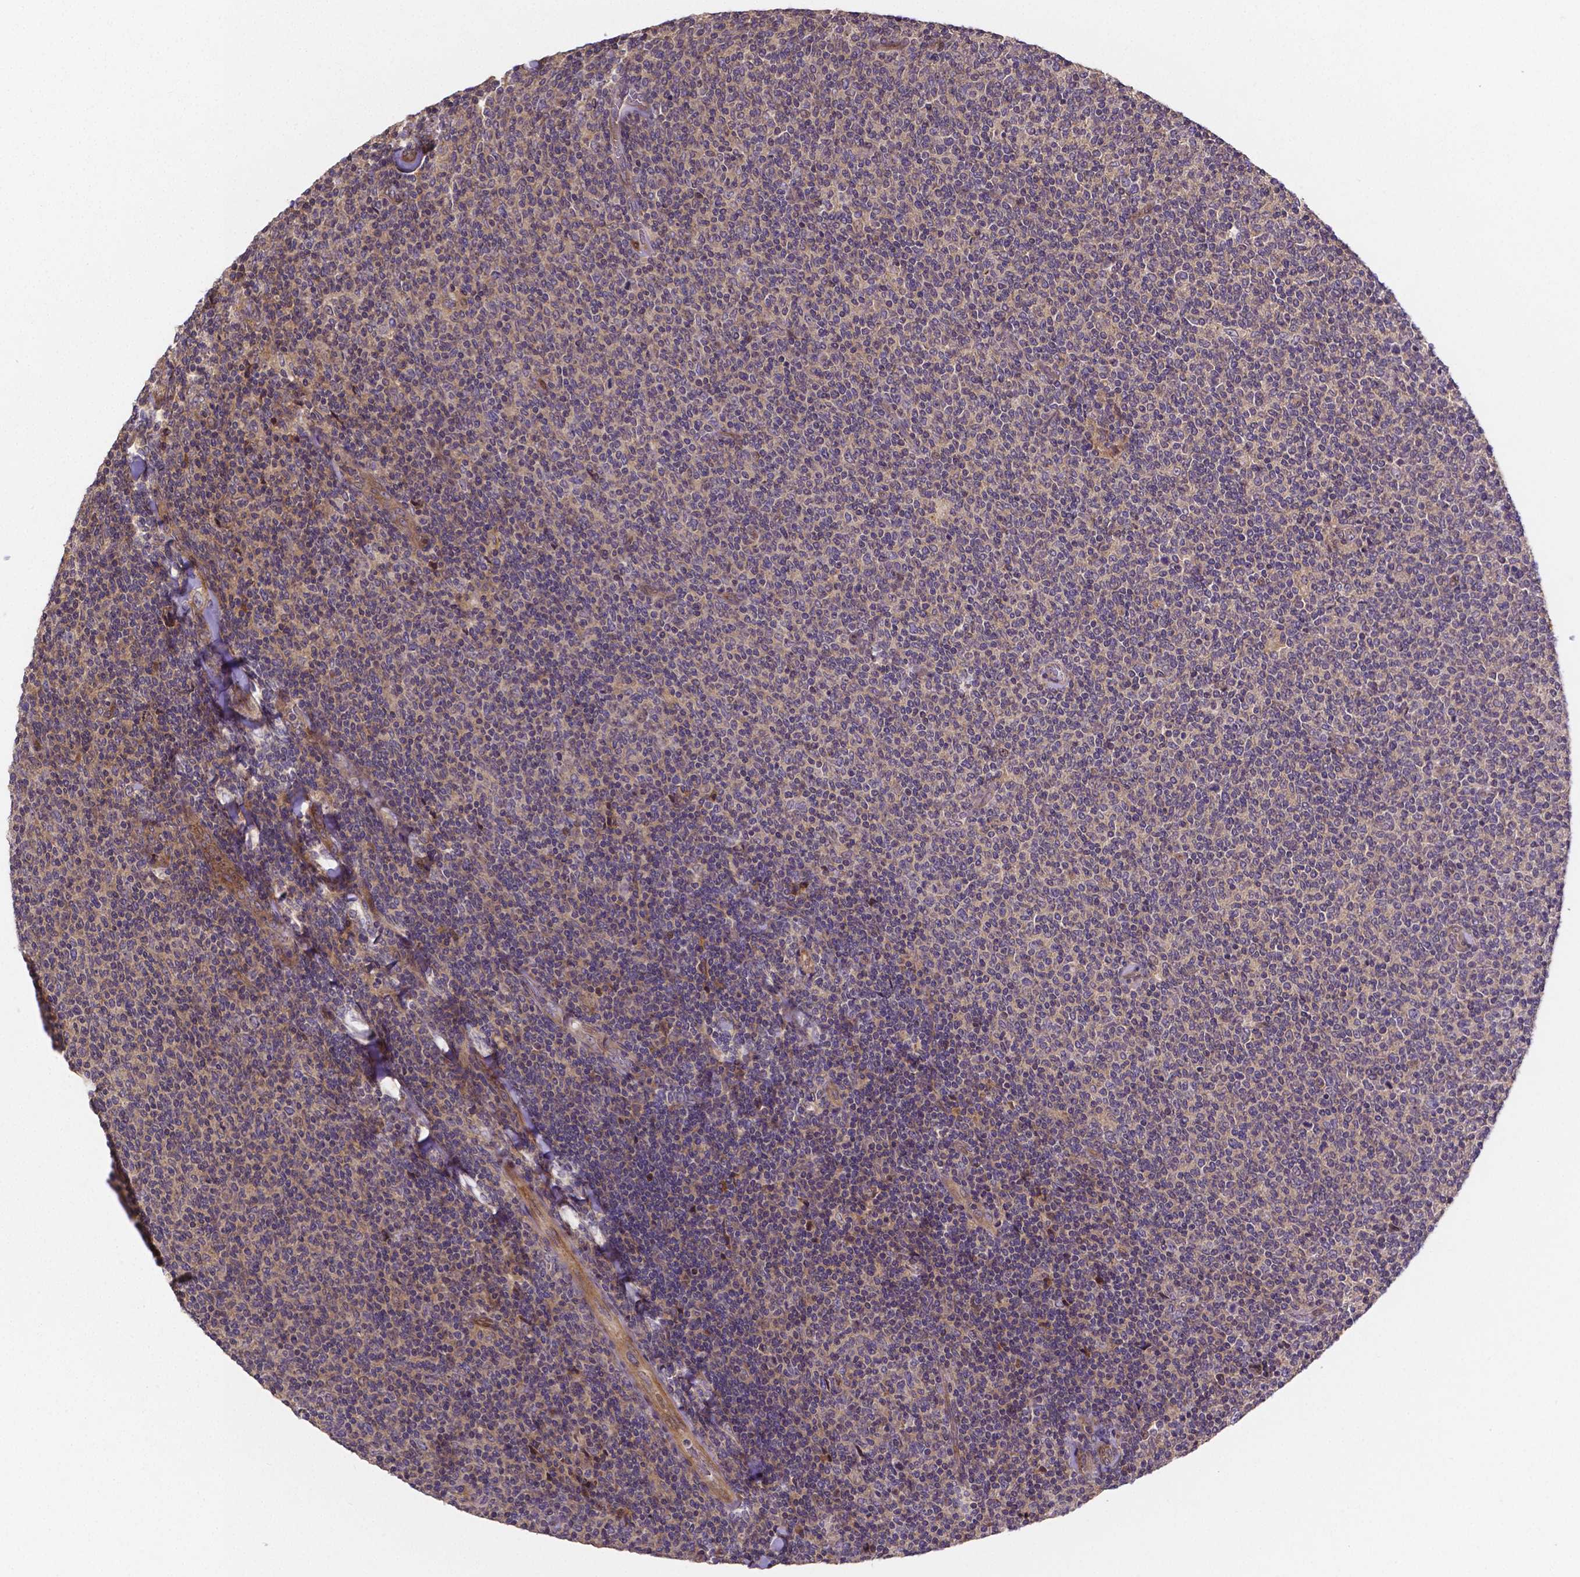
{"staining": {"intensity": "negative", "quantity": "none", "location": "none"}, "tissue": "lymphoma", "cell_type": "Tumor cells", "image_type": "cancer", "snomed": [{"axis": "morphology", "description": "Malignant lymphoma, non-Hodgkin's type, Low grade"}, {"axis": "topography", "description": "Lymph node"}], "caption": "Immunohistochemistry (IHC) photomicrograph of human lymphoma stained for a protein (brown), which shows no staining in tumor cells.", "gene": "RNF123", "patient": {"sex": "male", "age": 52}}